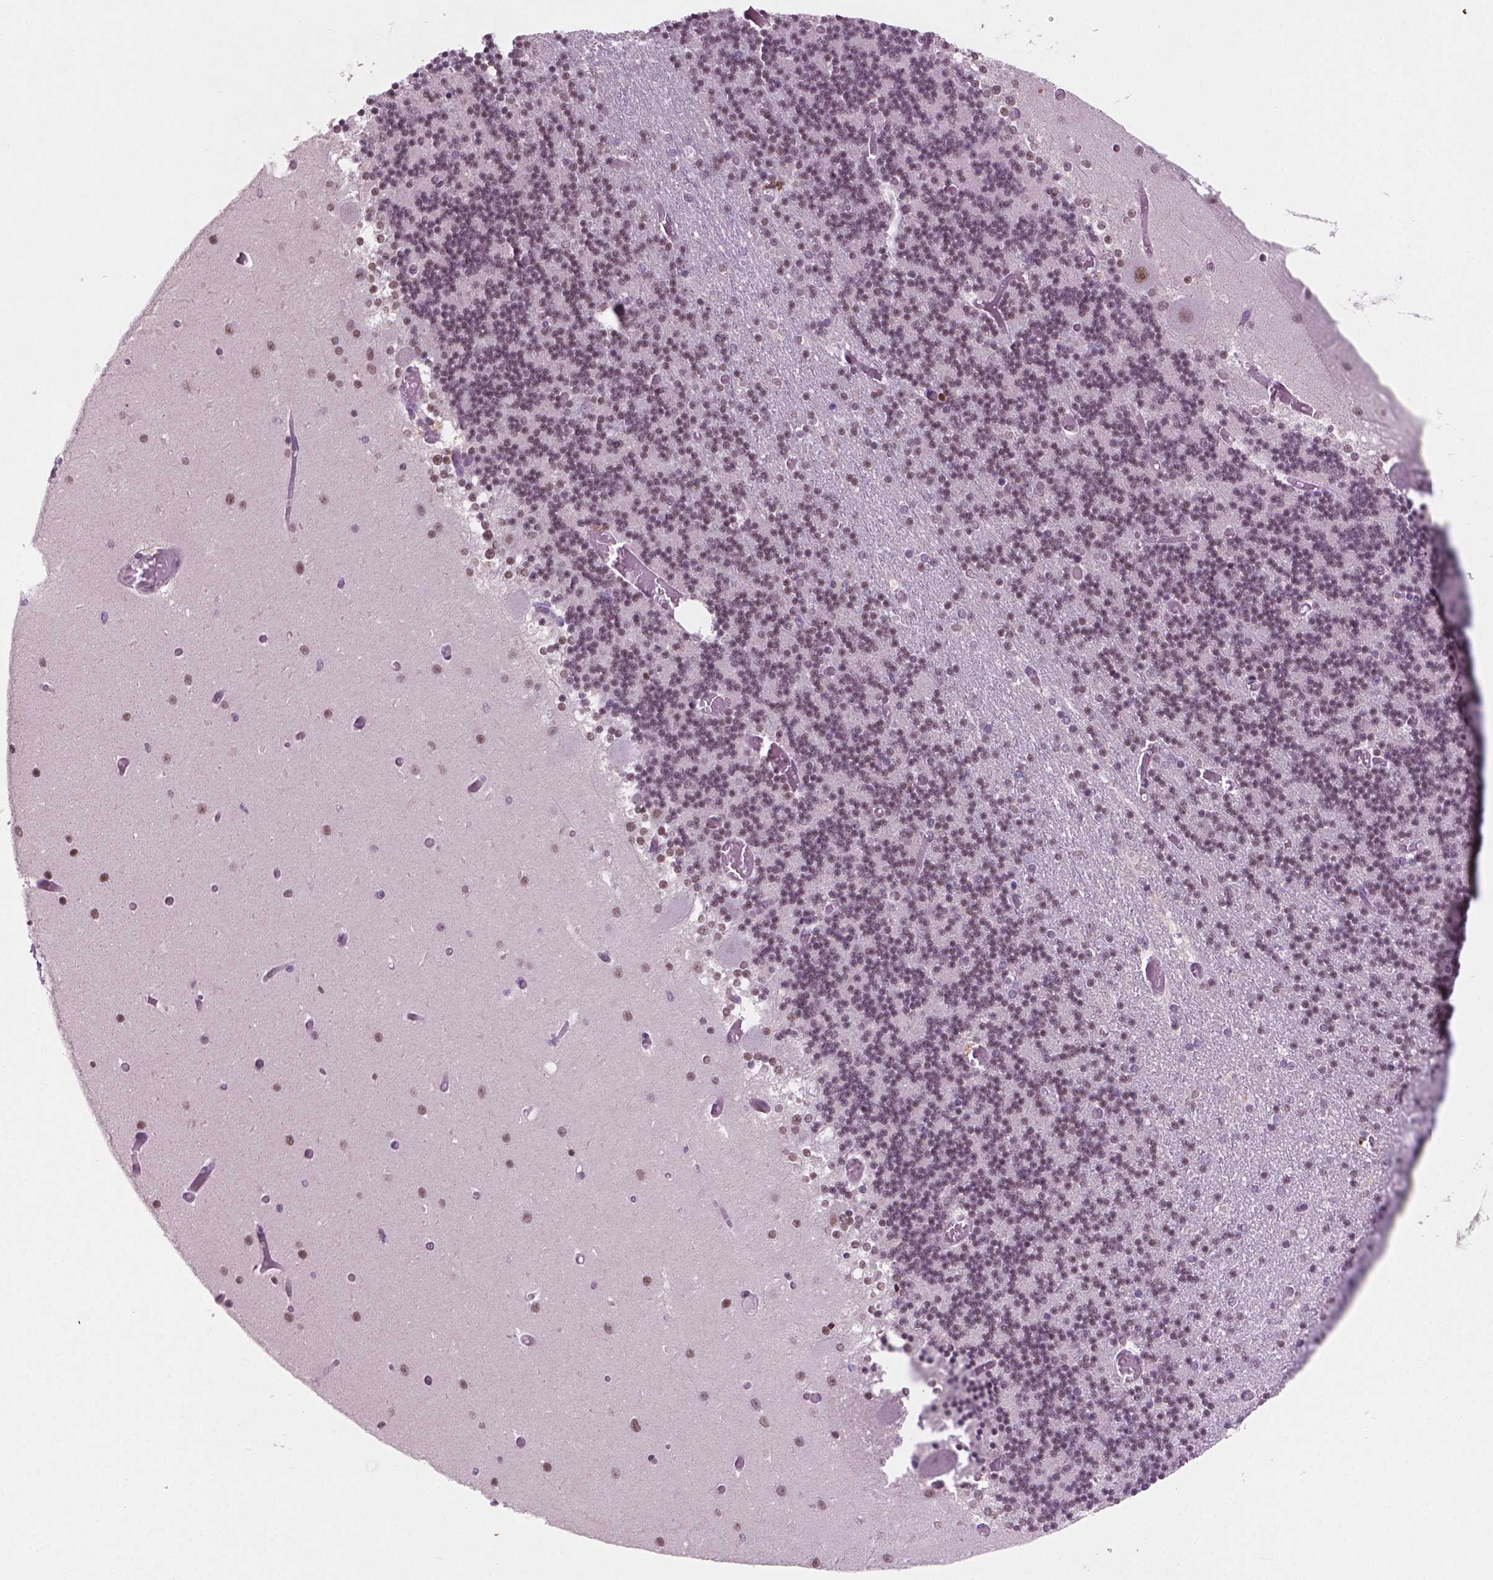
{"staining": {"intensity": "moderate", "quantity": ">75%", "location": "nuclear"}, "tissue": "cerebellum", "cell_type": "Cells in granular layer", "image_type": "normal", "snomed": [{"axis": "morphology", "description": "Normal tissue, NOS"}, {"axis": "topography", "description": "Cerebellum"}], "caption": "Approximately >75% of cells in granular layer in benign human cerebellum demonstrate moderate nuclear protein positivity as visualized by brown immunohistochemical staining.", "gene": "CTR9", "patient": {"sex": "female", "age": 28}}